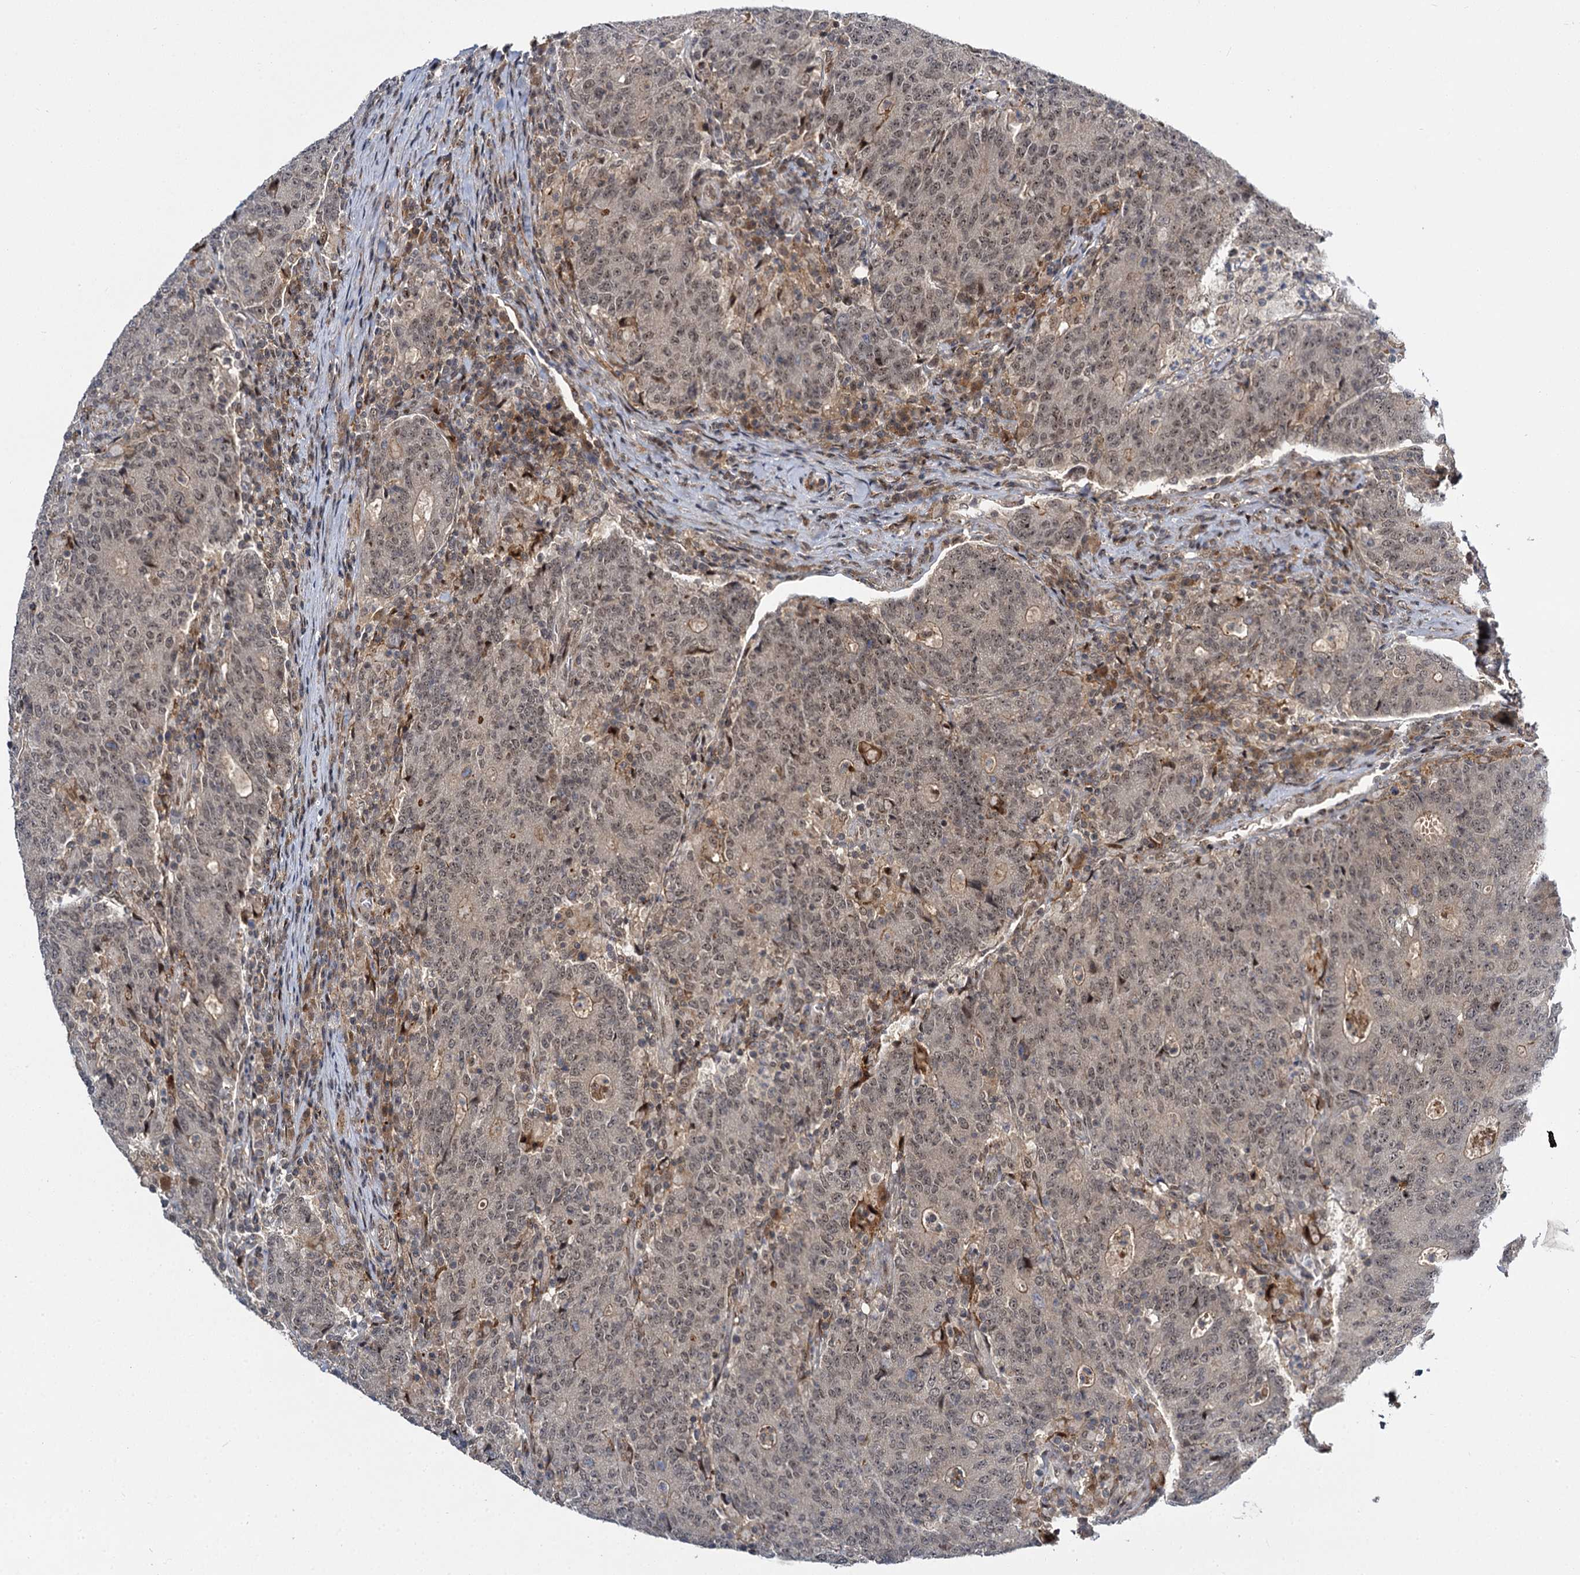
{"staining": {"intensity": "weak", "quantity": ">75%", "location": "cytoplasmic/membranous,nuclear"}, "tissue": "colorectal cancer", "cell_type": "Tumor cells", "image_type": "cancer", "snomed": [{"axis": "morphology", "description": "Adenocarcinoma, NOS"}, {"axis": "topography", "description": "Colon"}], "caption": "This image demonstrates adenocarcinoma (colorectal) stained with IHC to label a protein in brown. The cytoplasmic/membranous and nuclear of tumor cells show weak positivity for the protein. Nuclei are counter-stained blue.", "gene": "MBD6", "patient": {"sex": "female", "age": 75}}